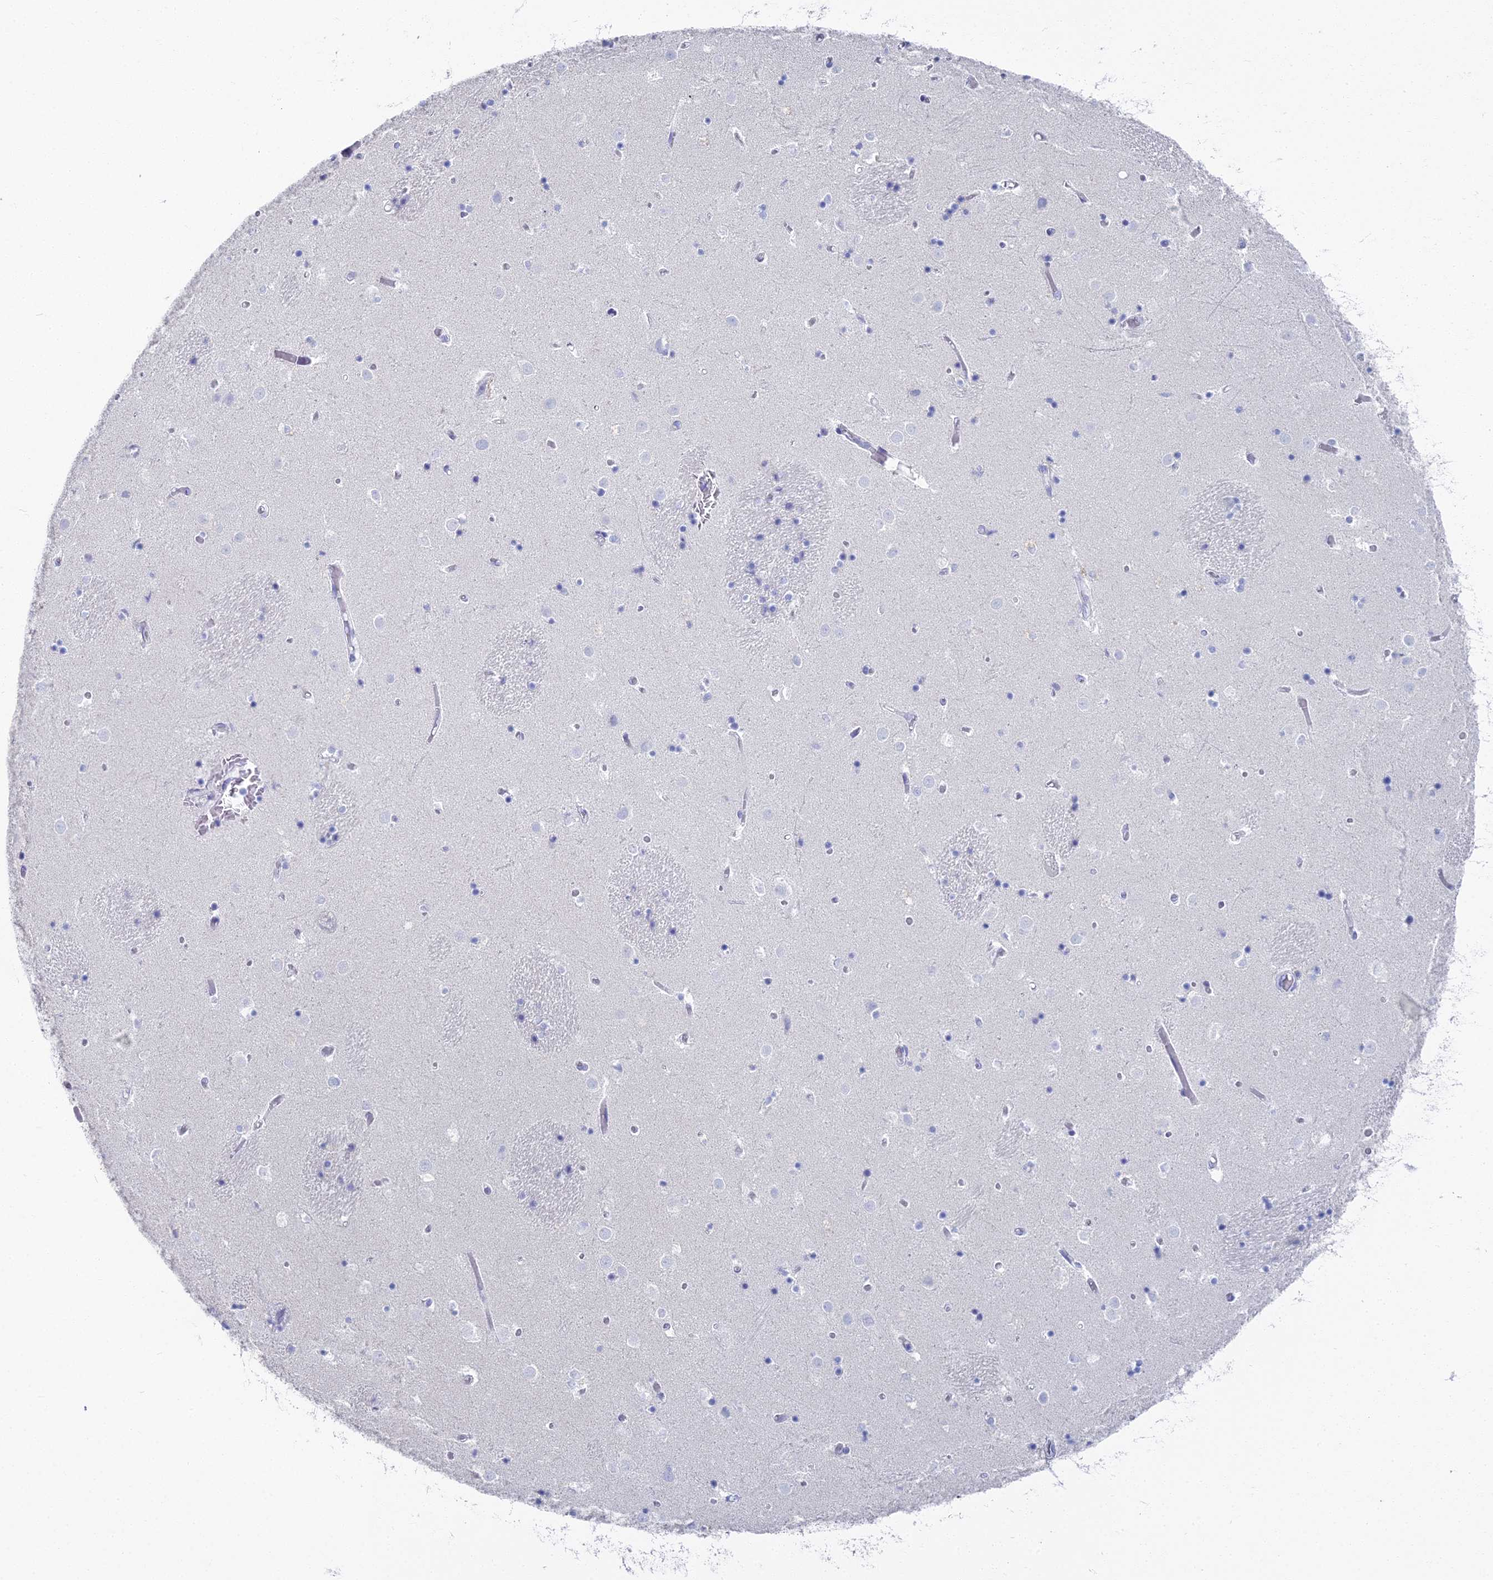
{"staining": {"intensity": "negative", "quantity": "none", "location": "none"}, "tissue": "caudate", "cell_type": "Glial cells", "image_type": "normal", "snomed": [{"axis": "morphology", "description": "Normal tissue, NOS"}, {"axis": "topography", "description": "Lateral ventricle wall"}], "caption": "DAB immunohistochemical staining of benign caudate reveals no significant positivity in glial cells. (DAB (3,3'-diaminobenzidine) immunohistochemistry with hematoxylin counter stain).", "gene": "ALPP", "patient": {"sex": "female", "age": 52}}